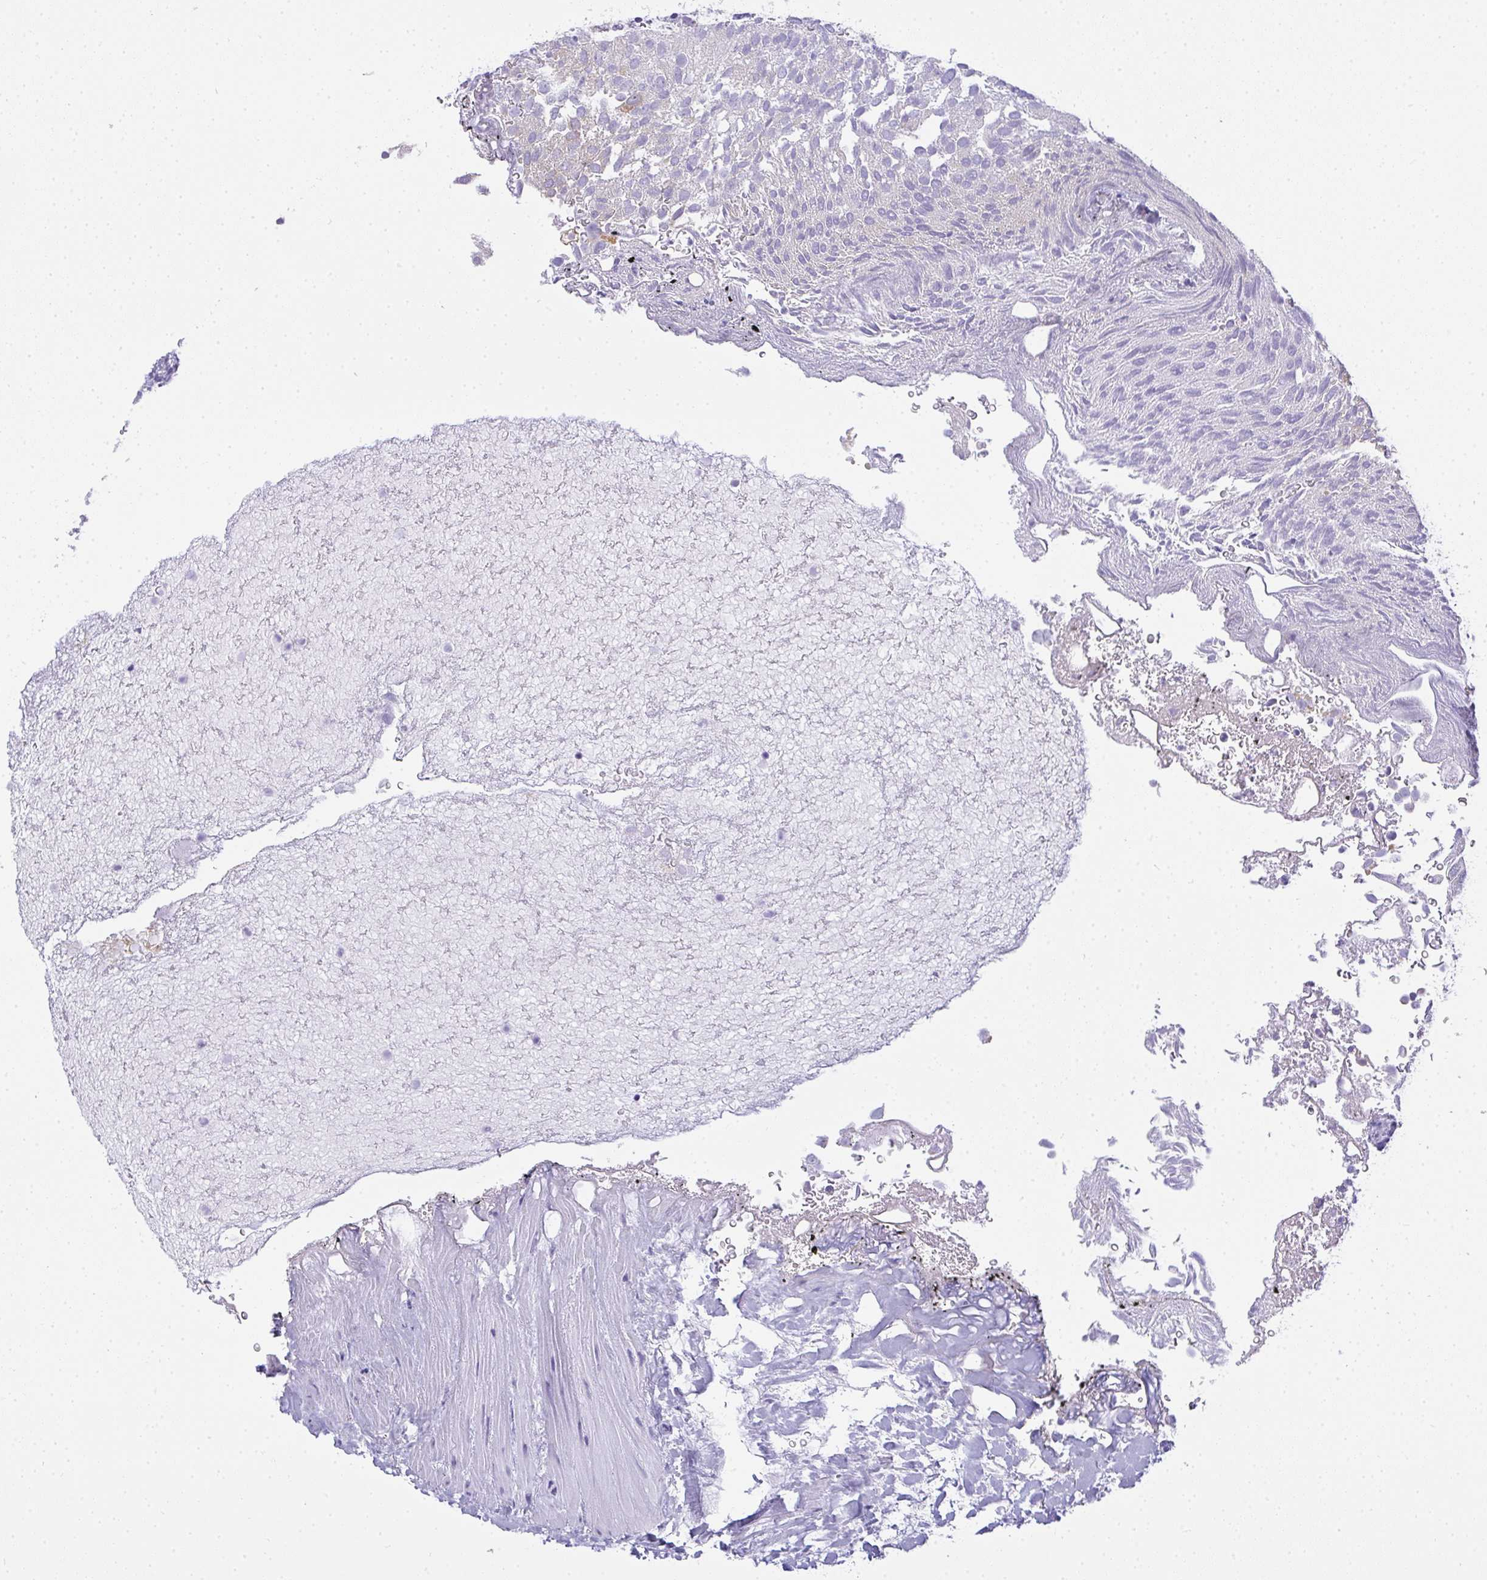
{"staining": {"intensity": "negative", "quantity": "none", "location": "none"}, "tissue": "urothelial cancer", "cell_type": "Tumor cells", "image_type": "cancer", "snomed": [{"axis": "morphology", "description": "Urothelial carcinoma, Low grade"}, {"axis": "topography", "description": "Urinary bladder"}], "caption": "Tumor cells are negative for brown protein staining in urothelial carcinoma (low-grade).", "gene": "GSDMB", "patient": {"sex": "male", "age": 78}}